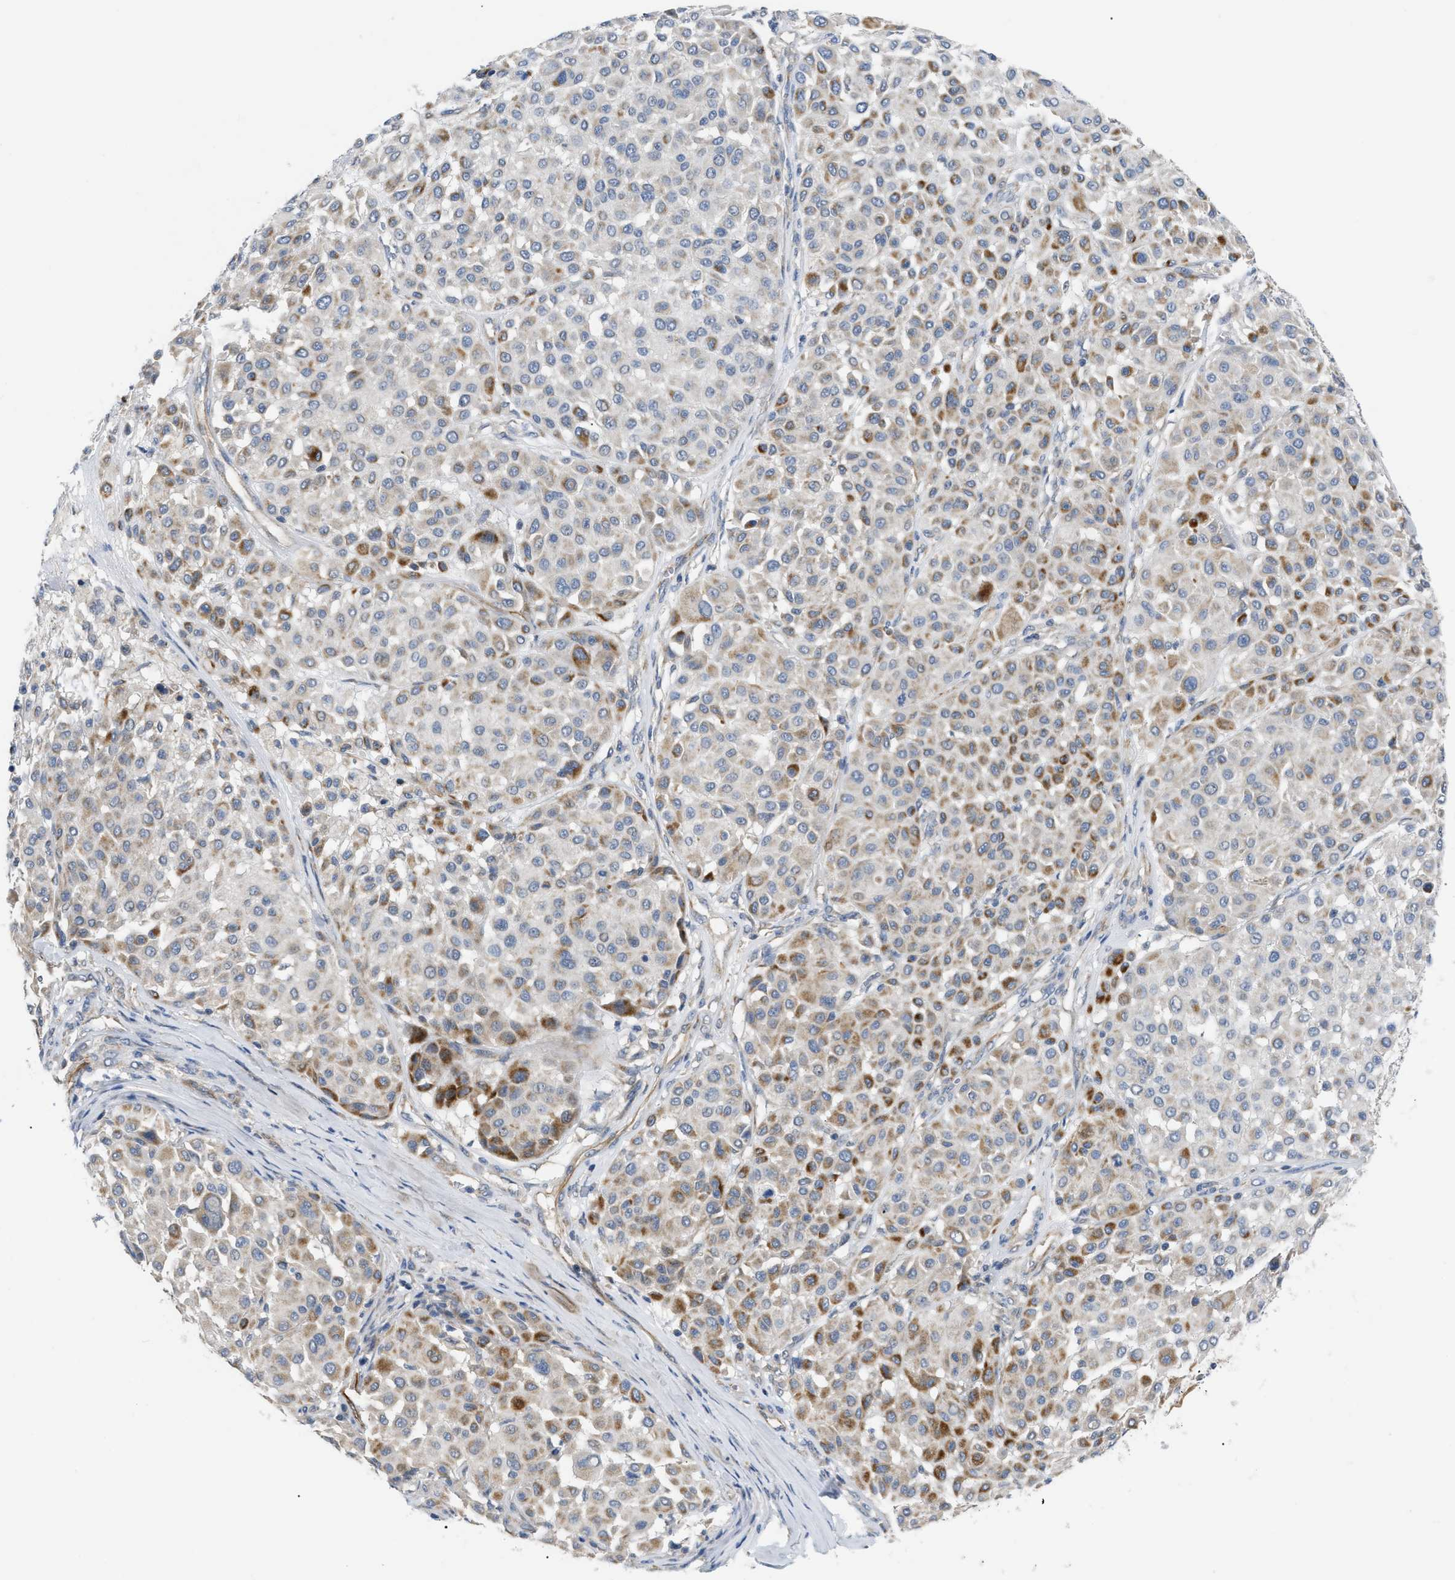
{"staining": {"intensity": "moderate", "quantity": "25%-75%", "location": "cytoplasmic/membranous"}, "tissue": "melanoma", "cell_type": "Tumor cells", "image_type": "cancer", "snomed": [{"axis": "morphology", "description": "Malignant melanoma, Metastatic site"}, {"axis": "topography", "description": "Soft tissue"}], "caption": "DAB (3,3'-diaminobenzidine) immunohistochemical staining of human melanoma shows moderate cytoplasmic/membranous protein positivity in about 25%-75% of tumor cells.", "gene": "DHX58", "patient": {"sex": "male", "age": 41}}